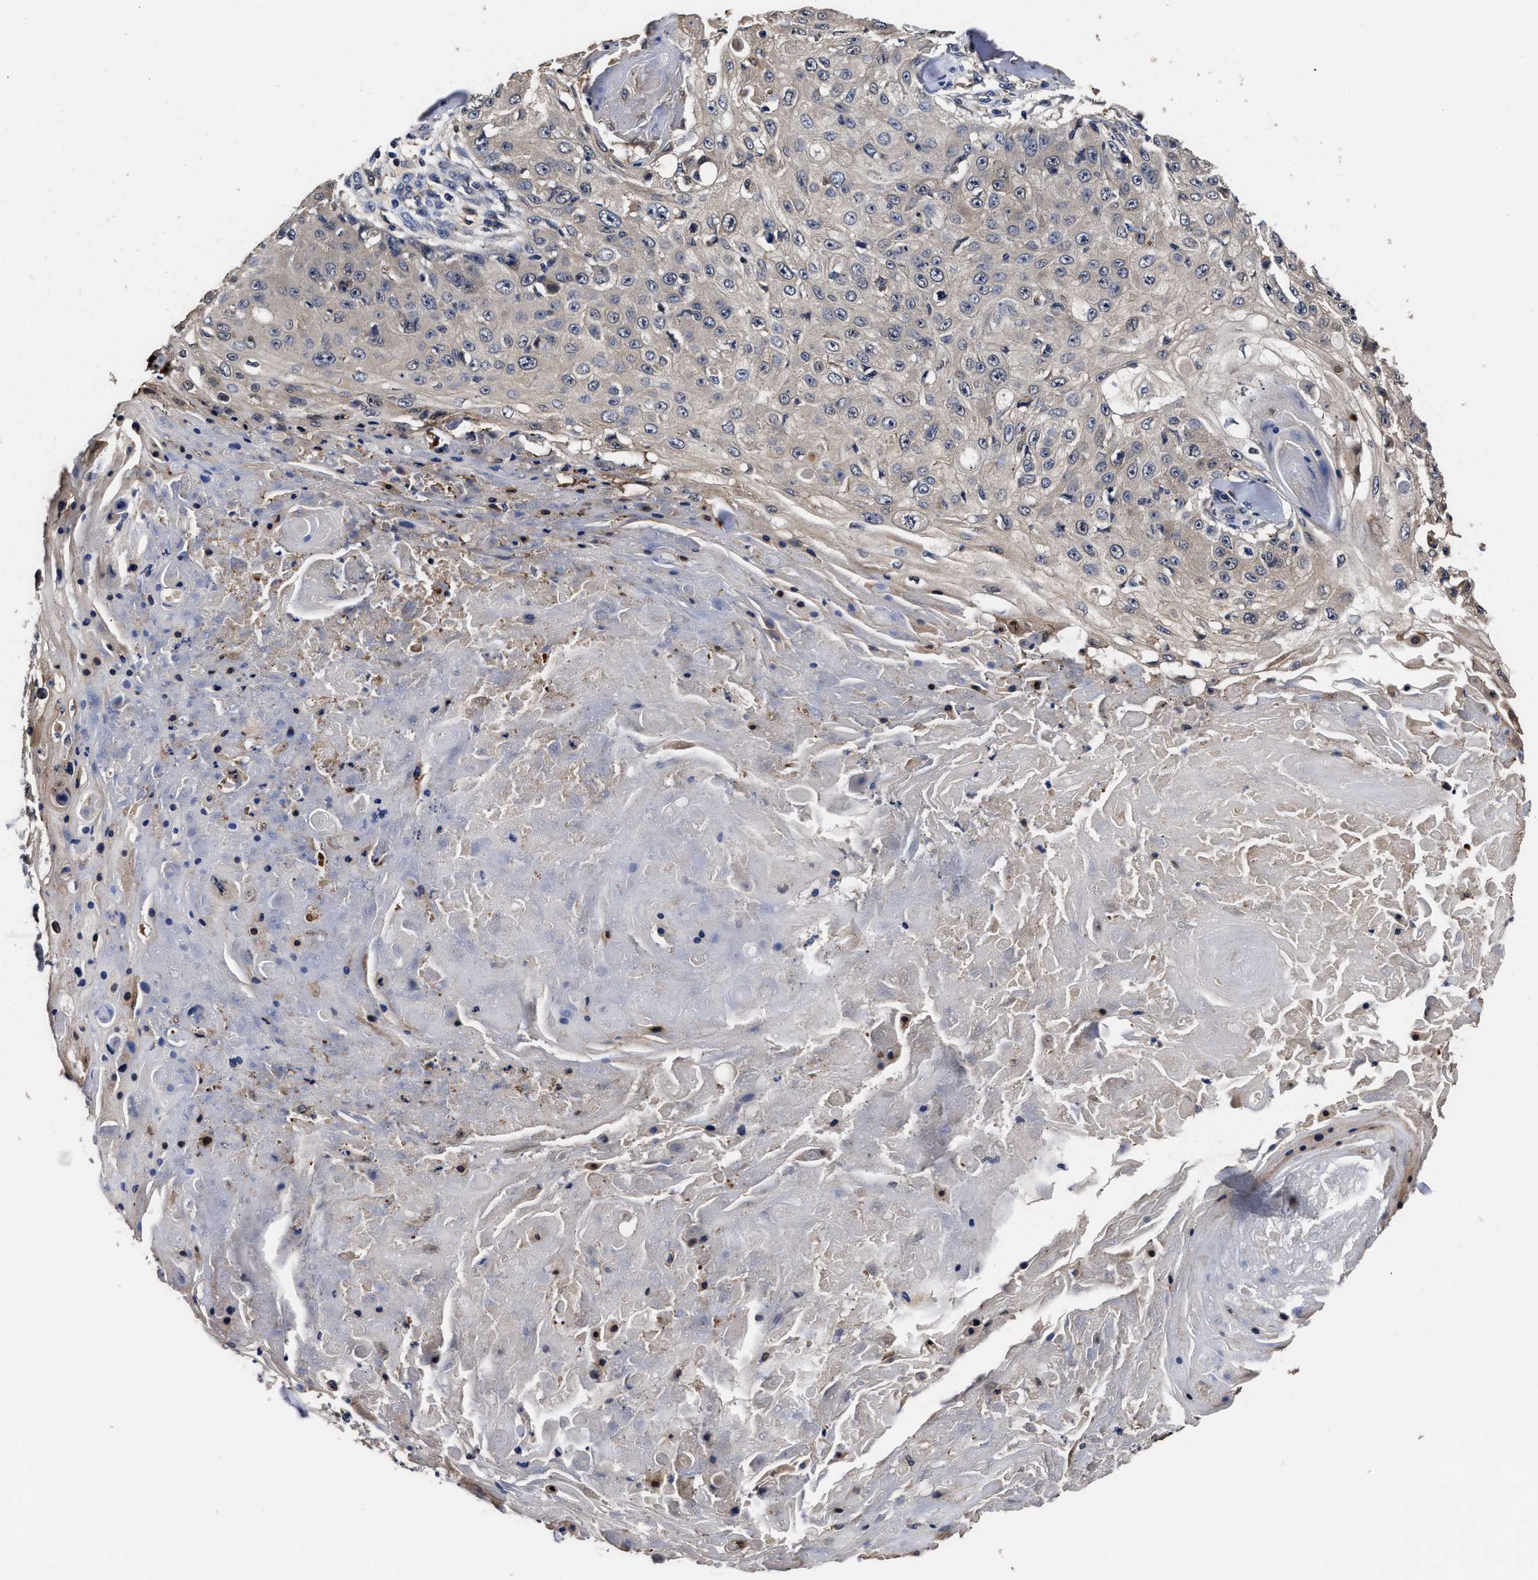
{"staining": {"intensity": "weak", "quantity": "<25%", "location": "cytoplasmic/membranous"}, "tissue": "skin cancer", "cell_type": "Tumor cells", "image_type": "cancer", "snomed": [{"axis": "morphology", "description": "Squamous cell carcinoma, NOS"}, {"axis": "topography", "description": "Skin"}], "caption": "Photomicrograph shows no protein expression in tumor cells of squamous cell carcinoma (skin) tissue. The staining was performed using DAB (3,3'-diaminobenzidine) to visualize the protein expression in brown, while the nuclei were stained in blue with hematoxylin (Magnification: 20x).", "gene": "SOCS5", "patient": {"sex": "male", "age": 86}}